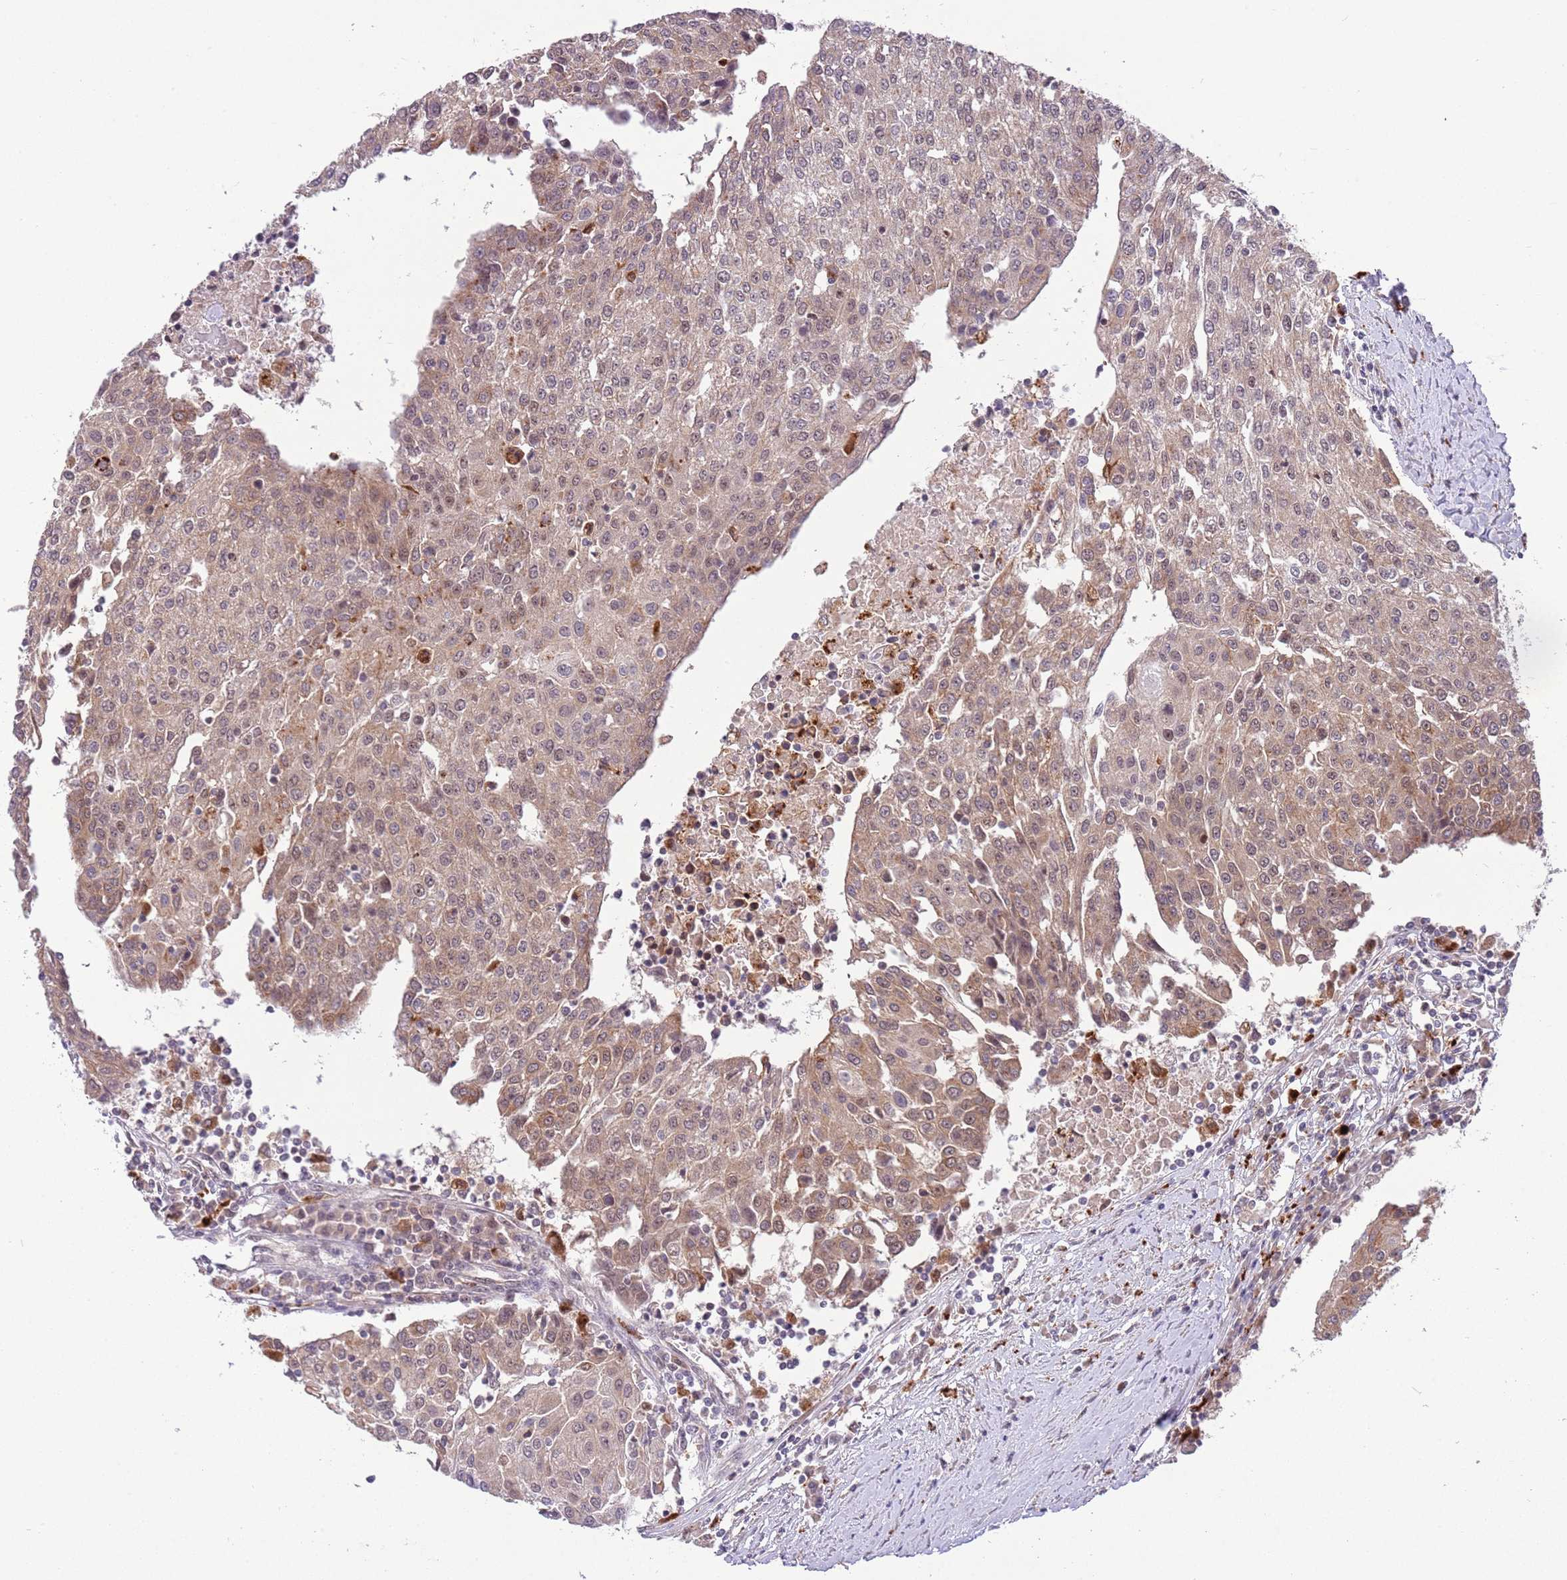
{"staining": {"intensity": "weak", "quantity": ">75%", "location": "cytoplasmic/membranous,nuclear"}, "tissue": "urothelial cancer", "cell_type": "Tumor cells", "image_type": "cancer", "snomed": [{"axis": "morphology", "description": "Urothelial carcinoma, High grade"}, {"axis": "topography", "description": "Urinary bladder"}], "caption": "This image reveals immunohistochemistry staining of human high-grade urothelial carcinoma, with low weak cytoplasmic/membranous and nuclear staining in approximately >75% of tumor cells.", "gene": "TRIM27", "patient": {"sex": "female", "age": 85}}